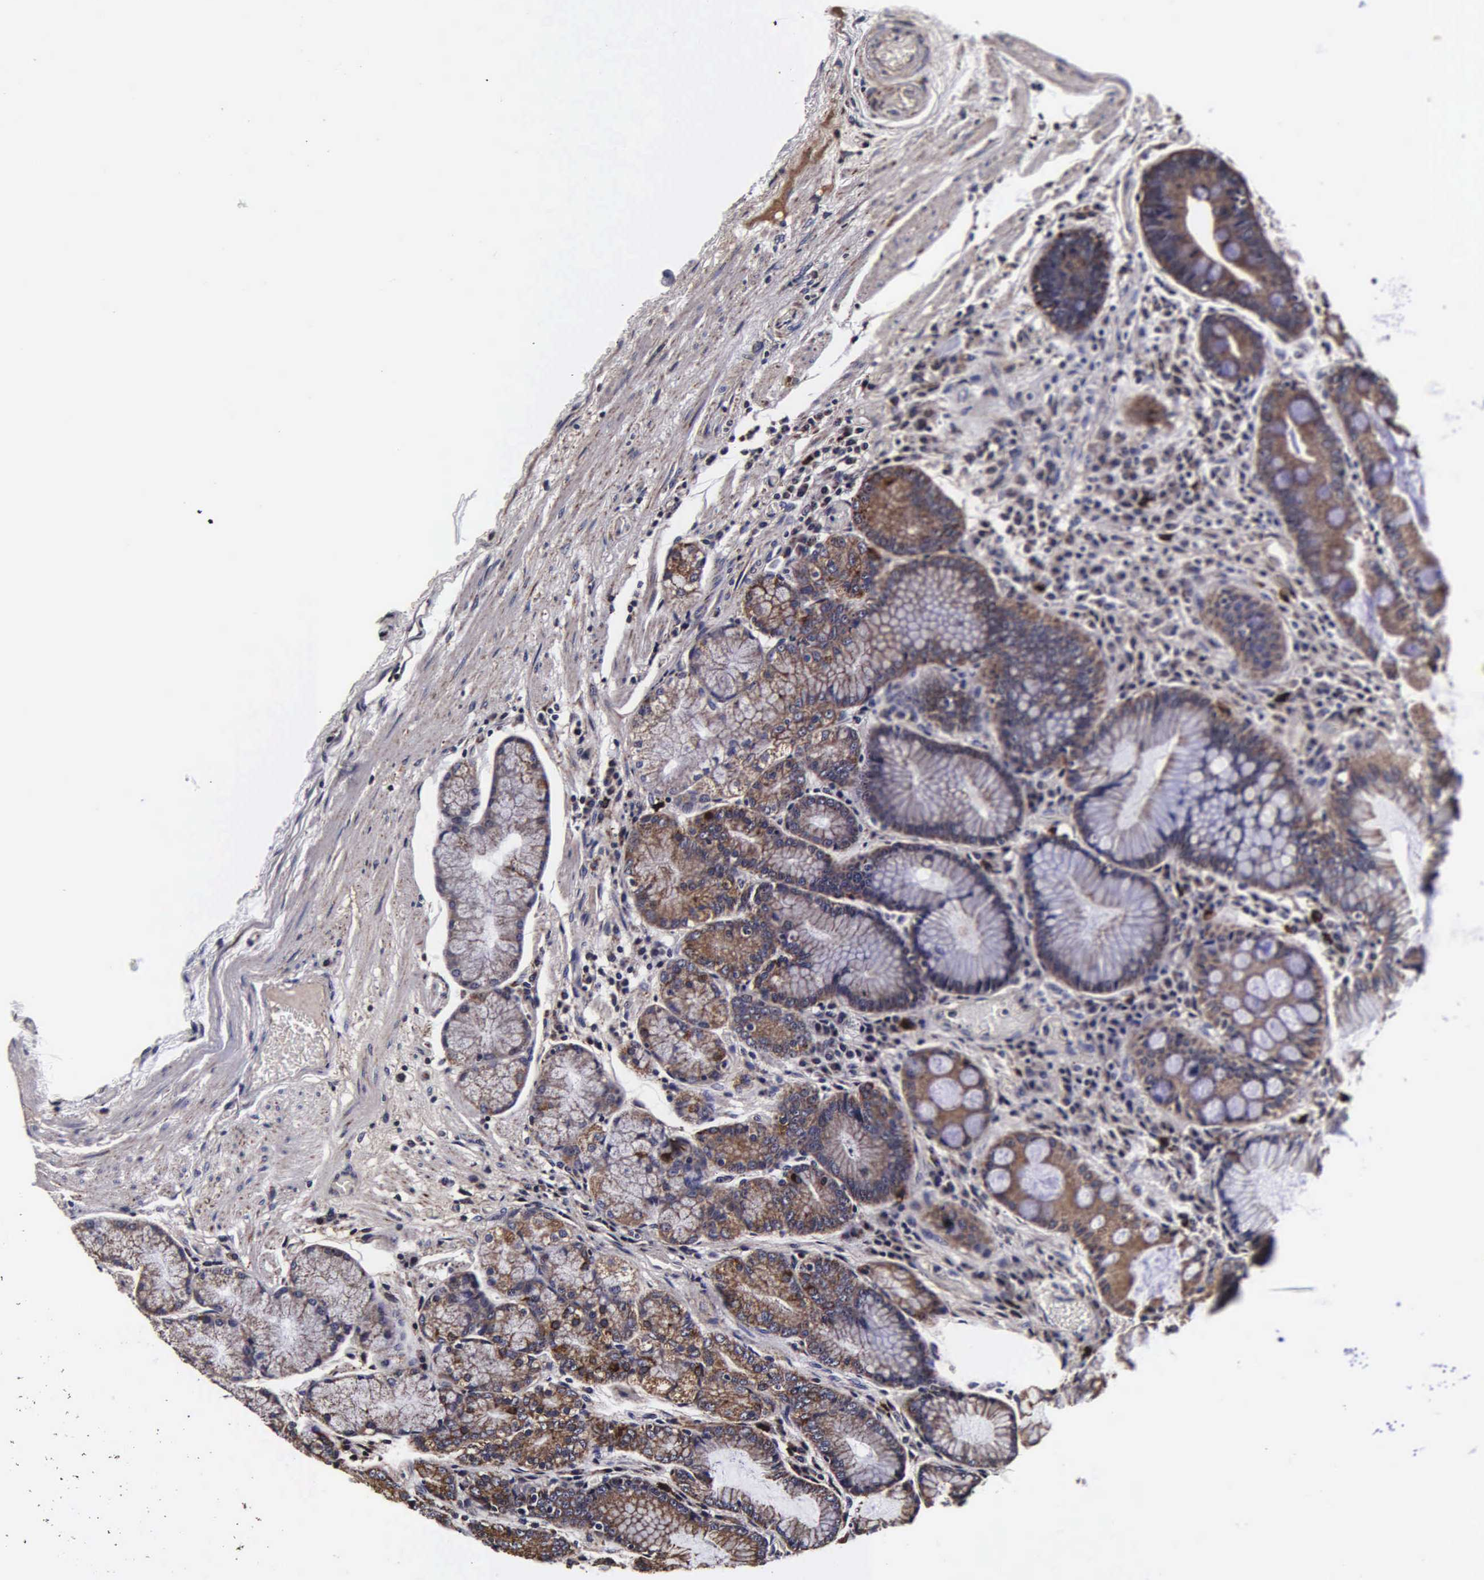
{"staining": {"intensity": "moderate", "quantity": ">75%", "location": "cytoplasmic/membranous"}, "tissue": "stomach", "cell_type": "Glandular cells", "image_type": "normal", "snomed": [{"axis": "morphology", "description": "Normal tissue, NOS"}, {"axis": "topography", "description": "Stomach, lower"}], "caption": "Human stomach stained for a protein (brown) exhibits moderate cytoplasmic/membranous positive positivity in about >75% of glandular cells.", "gene": "PSMA3", "patient": {"sex": "female", "age": 93}}